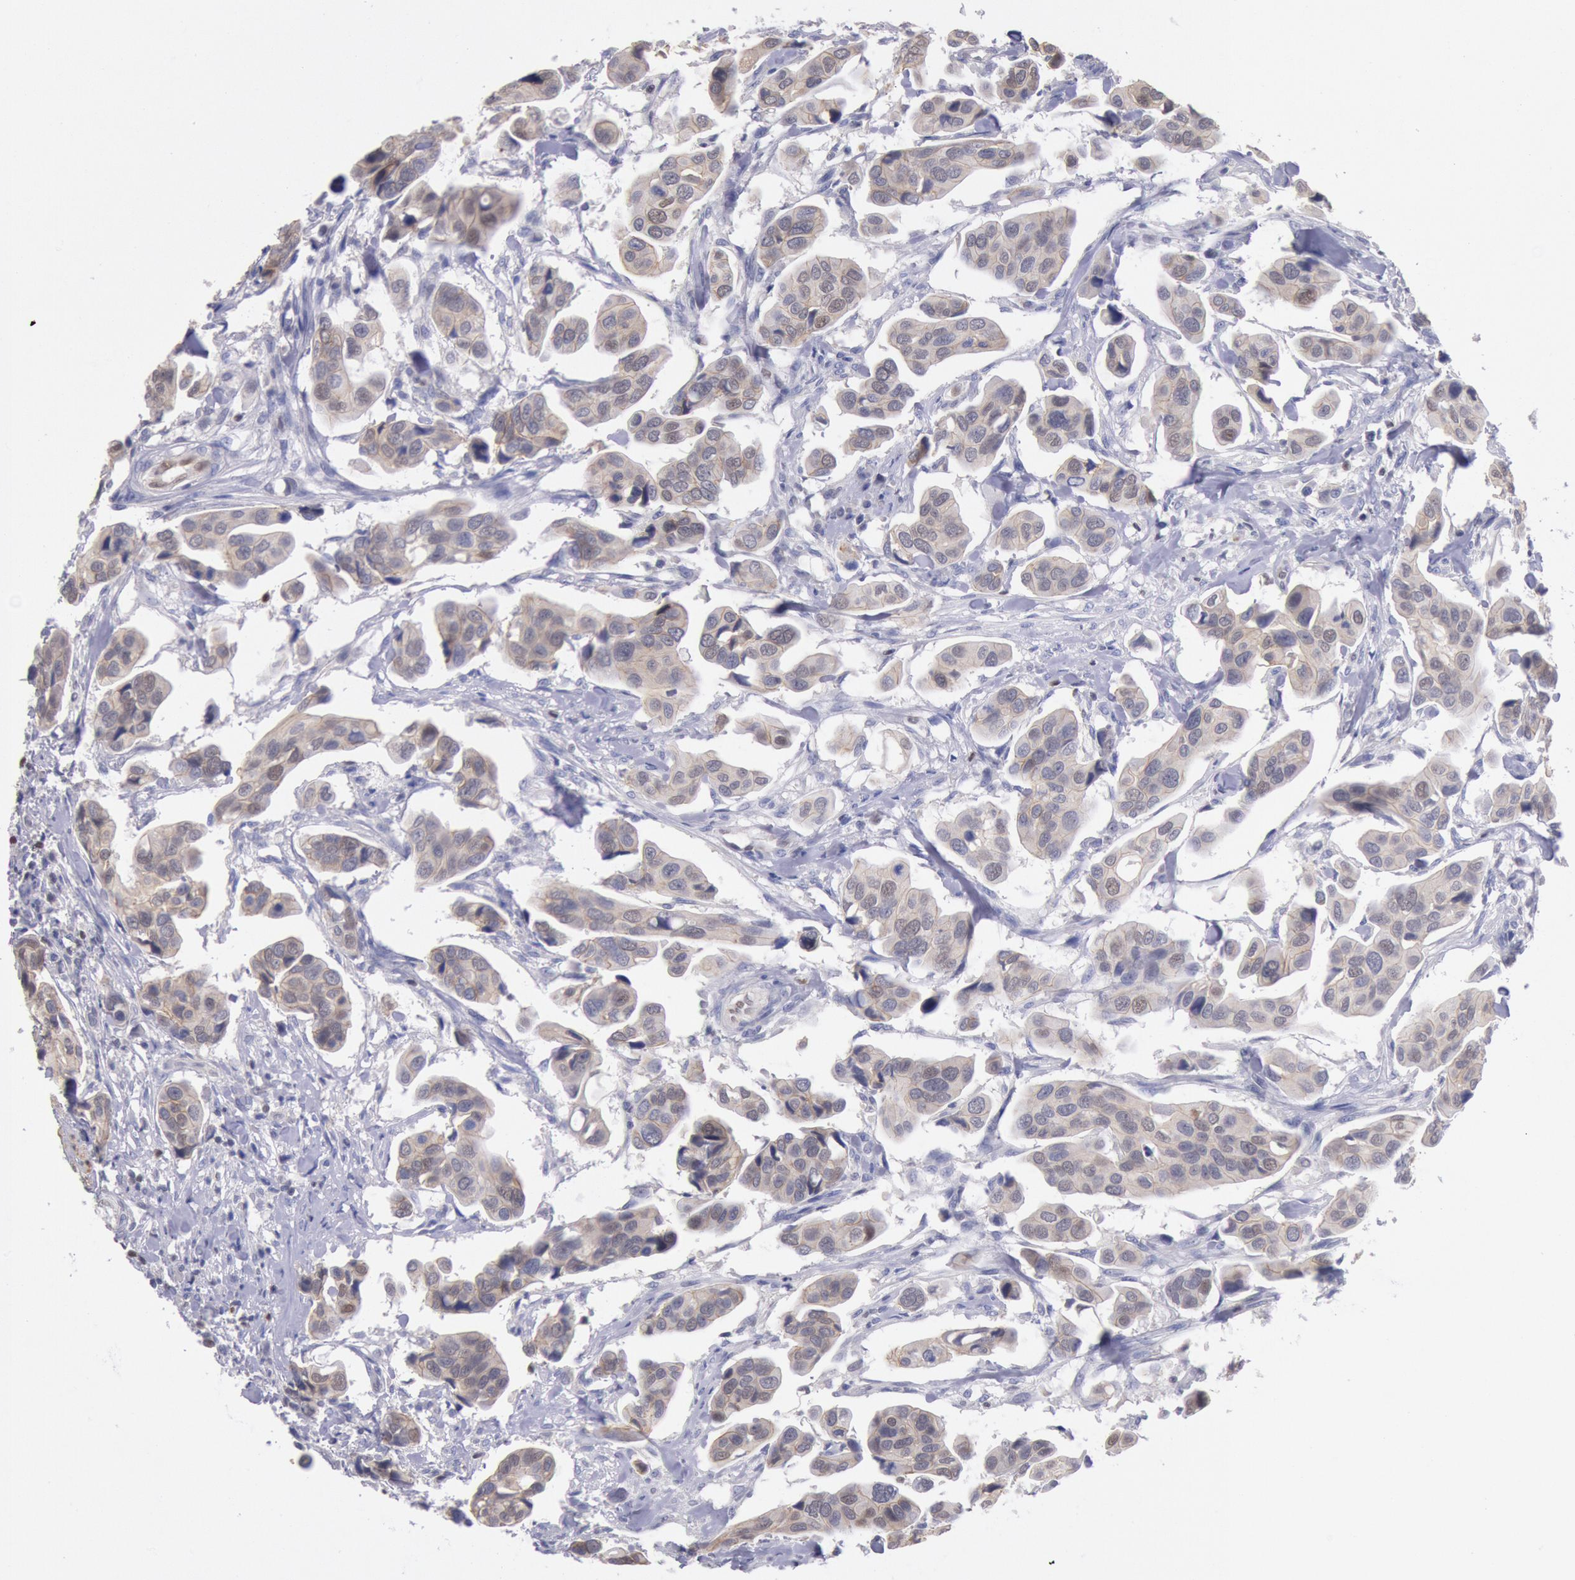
{"staining": {"intensity": "moderate", "quantity": ">75%", "location": "cytoplasmic/membranous"}, "tissue": "urothelial cancer", "cell_type": "Tumor cells", "image_type": "cancer", "snomed": [{"axis": "morphology", "description": "Adenocarcinoma, NOS"}, {"axis": "topography", "description": "Urinary bladder"}], "caption": "Urothelial cancer was stained to show a protein in brown. There is medium levels of moderate cytoplasmic/membranous staining in approximately >75% of tumor cells. (DAB IHC with brightfield microscopy, high magnification).", "gene": "RPS6KA5", "patient": {"sex": "male", "age": 61}}